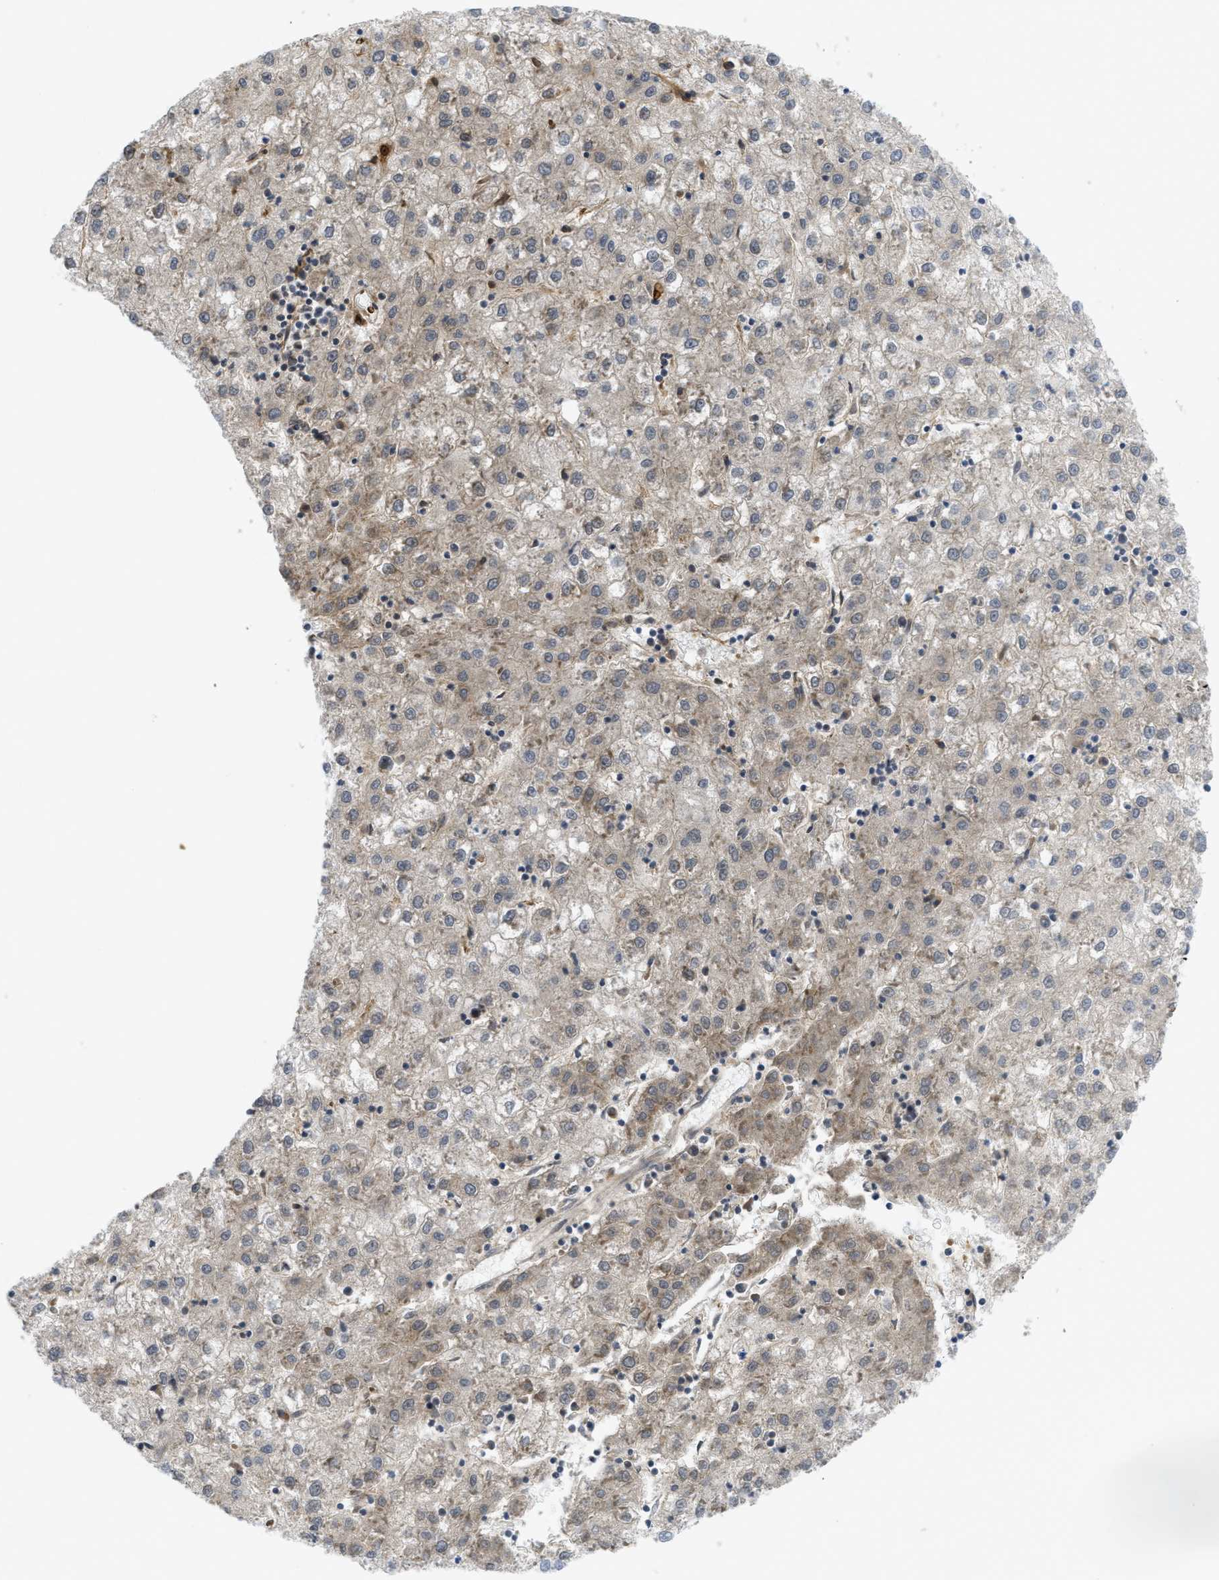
{"staining": {"intensity": "weak", "quantity": "<25%", "location": "cytoplasmic/membranous"}, "tissue": "liver cancer", "cell_type": "Tumor cells", "image_type": "cancer", "snomed": [{"axis": "morphology", "description": "Carcinoma, Hepatocellular, NOS"}, {"axis": "topography", "description": "Liver"}], "caption": "A high-resolution micrograph shows immunohistochemistry (IHC) staining of liver hepatocellular carcinoma, which exhibits no significant expression in tumor cells. The staining was performed using DAB to visualize the protein expression in brown, while the nuclei were stained in blue with hematoxylin (Magnification: 20x).", "gene": "PICALM", "patient": {"sex": "male", "age": 72}}